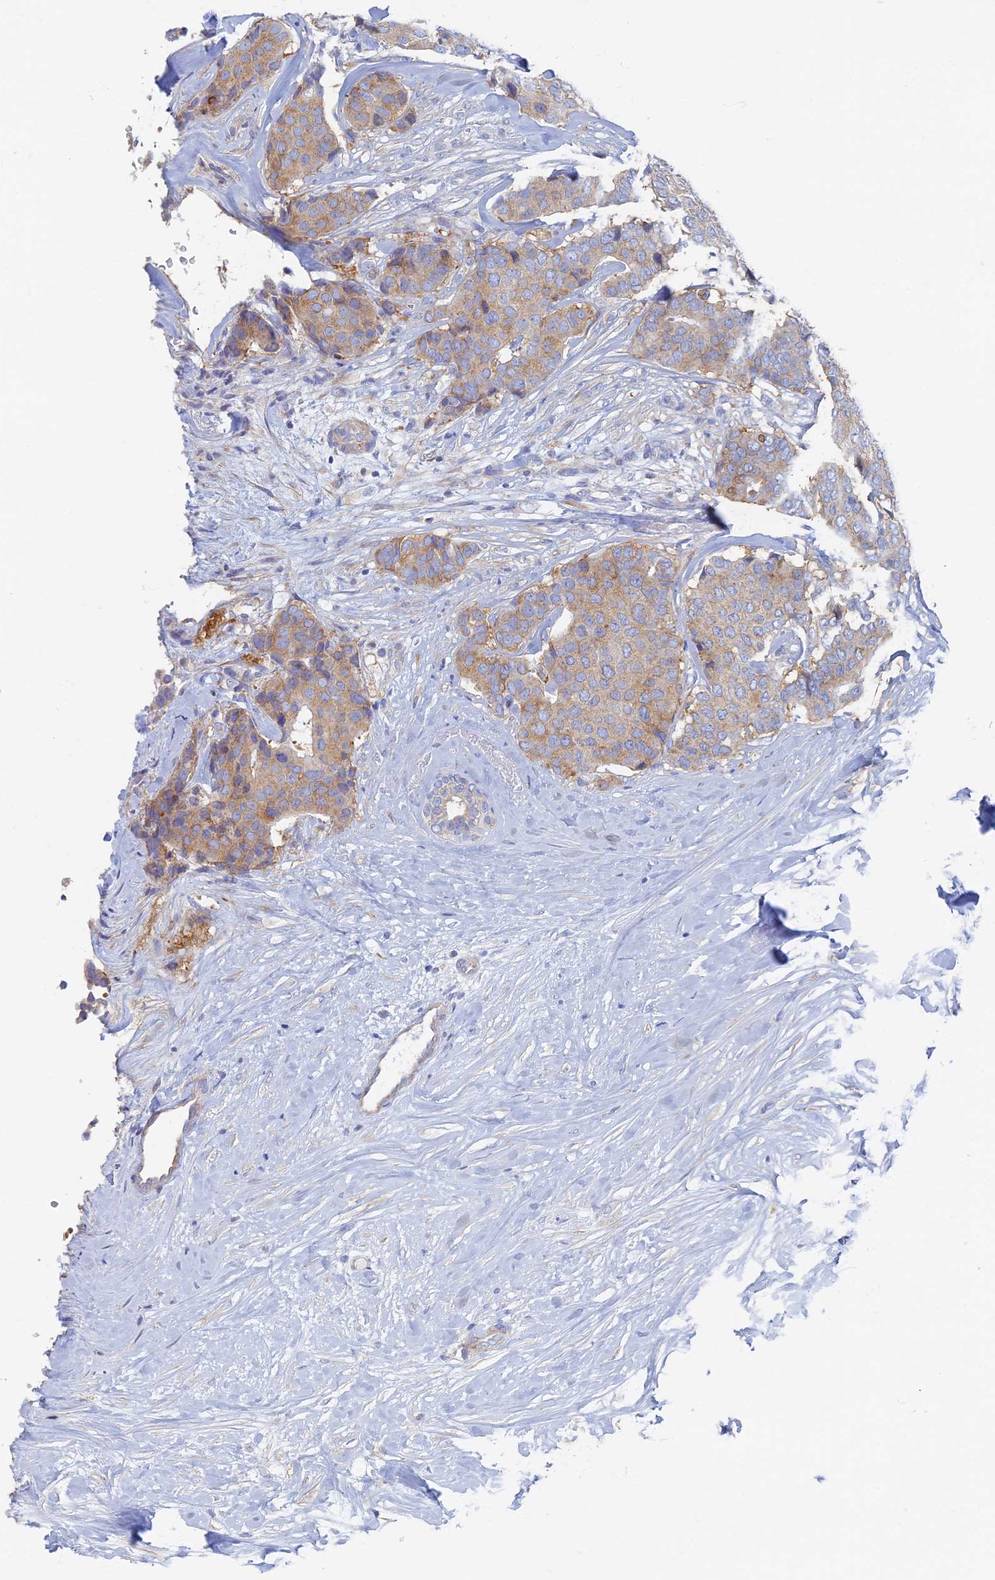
{"staining": {"intensity": "moderate", "quantity": "<25%", "location": "cytoplasmic/membranous"}, "tissue": "breast cancer", "cell_type": "Tumor cells", "image_type": "cancer", "snomed": [{"axis": "morphology", "description": "Duct carcinoma"}, {"axis": "topography", "description": "Breast"}], "caption": "Tumor cells reveal low levels of moderate cytoplasmic/membranous staining in approximately <25% of cells in human breast invasive ductal carcinoma. (DAB = brown stain, brightfield microscopy at high magnification).", "gene": "TMEM44", "patient": {"sex": "female", "age": 75}}